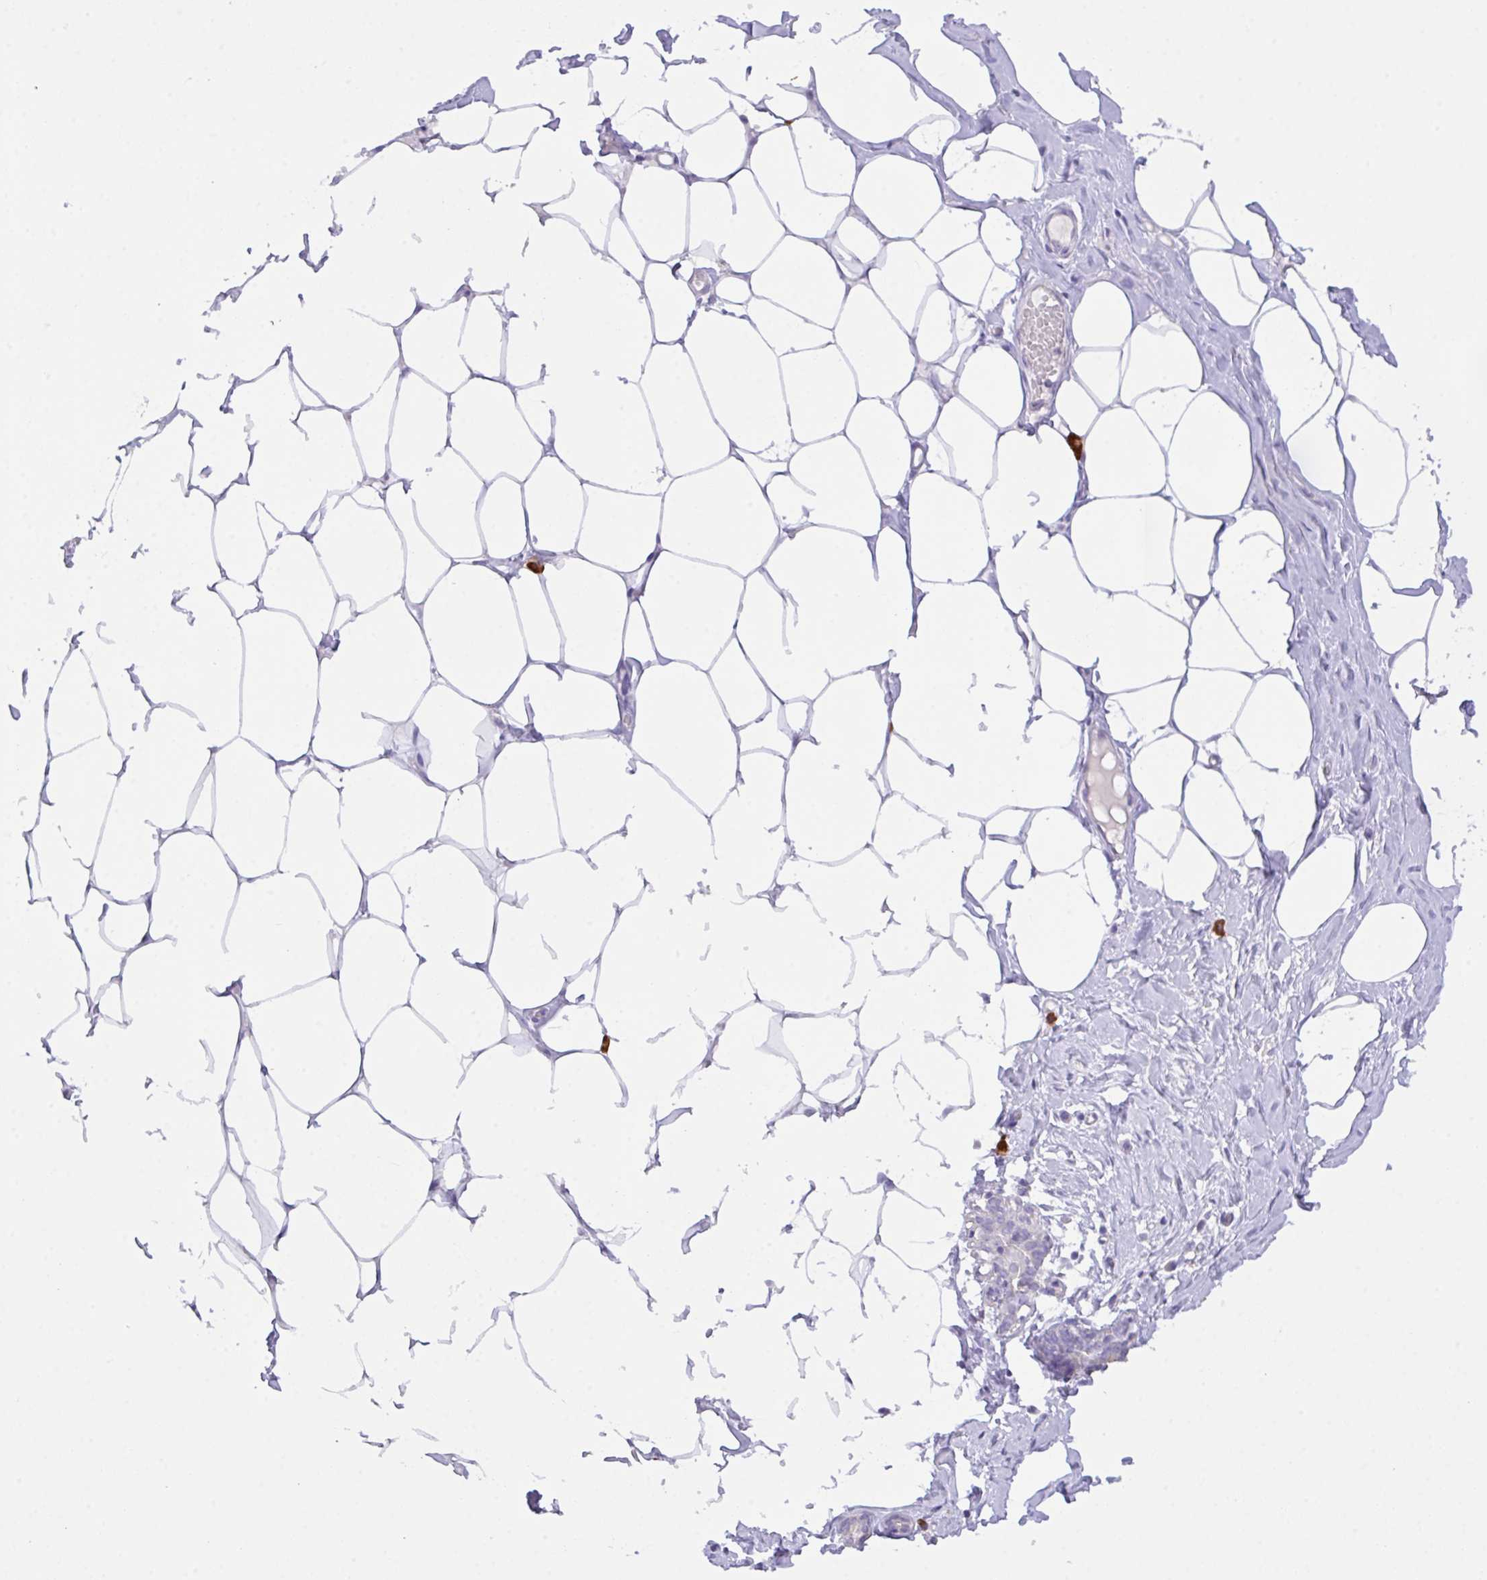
{"staining": {"intensity": "negative", "quantity": "none", "location": "none"}, "tissue": "breast", "cell_type": "Adipocytes", "image_type": "normal", "snomed": [{"axis": "morphology", "description": "Normal tissue, NOS"}, {"axis": "topography", "description": "Breast"}], "caption": "The photomicrograph demonstrates no significant staining in adipocytes of breast. Nuclei are stained in blue.", "gene": "CST11", "patient": {"sex": "female", "age": 27}}